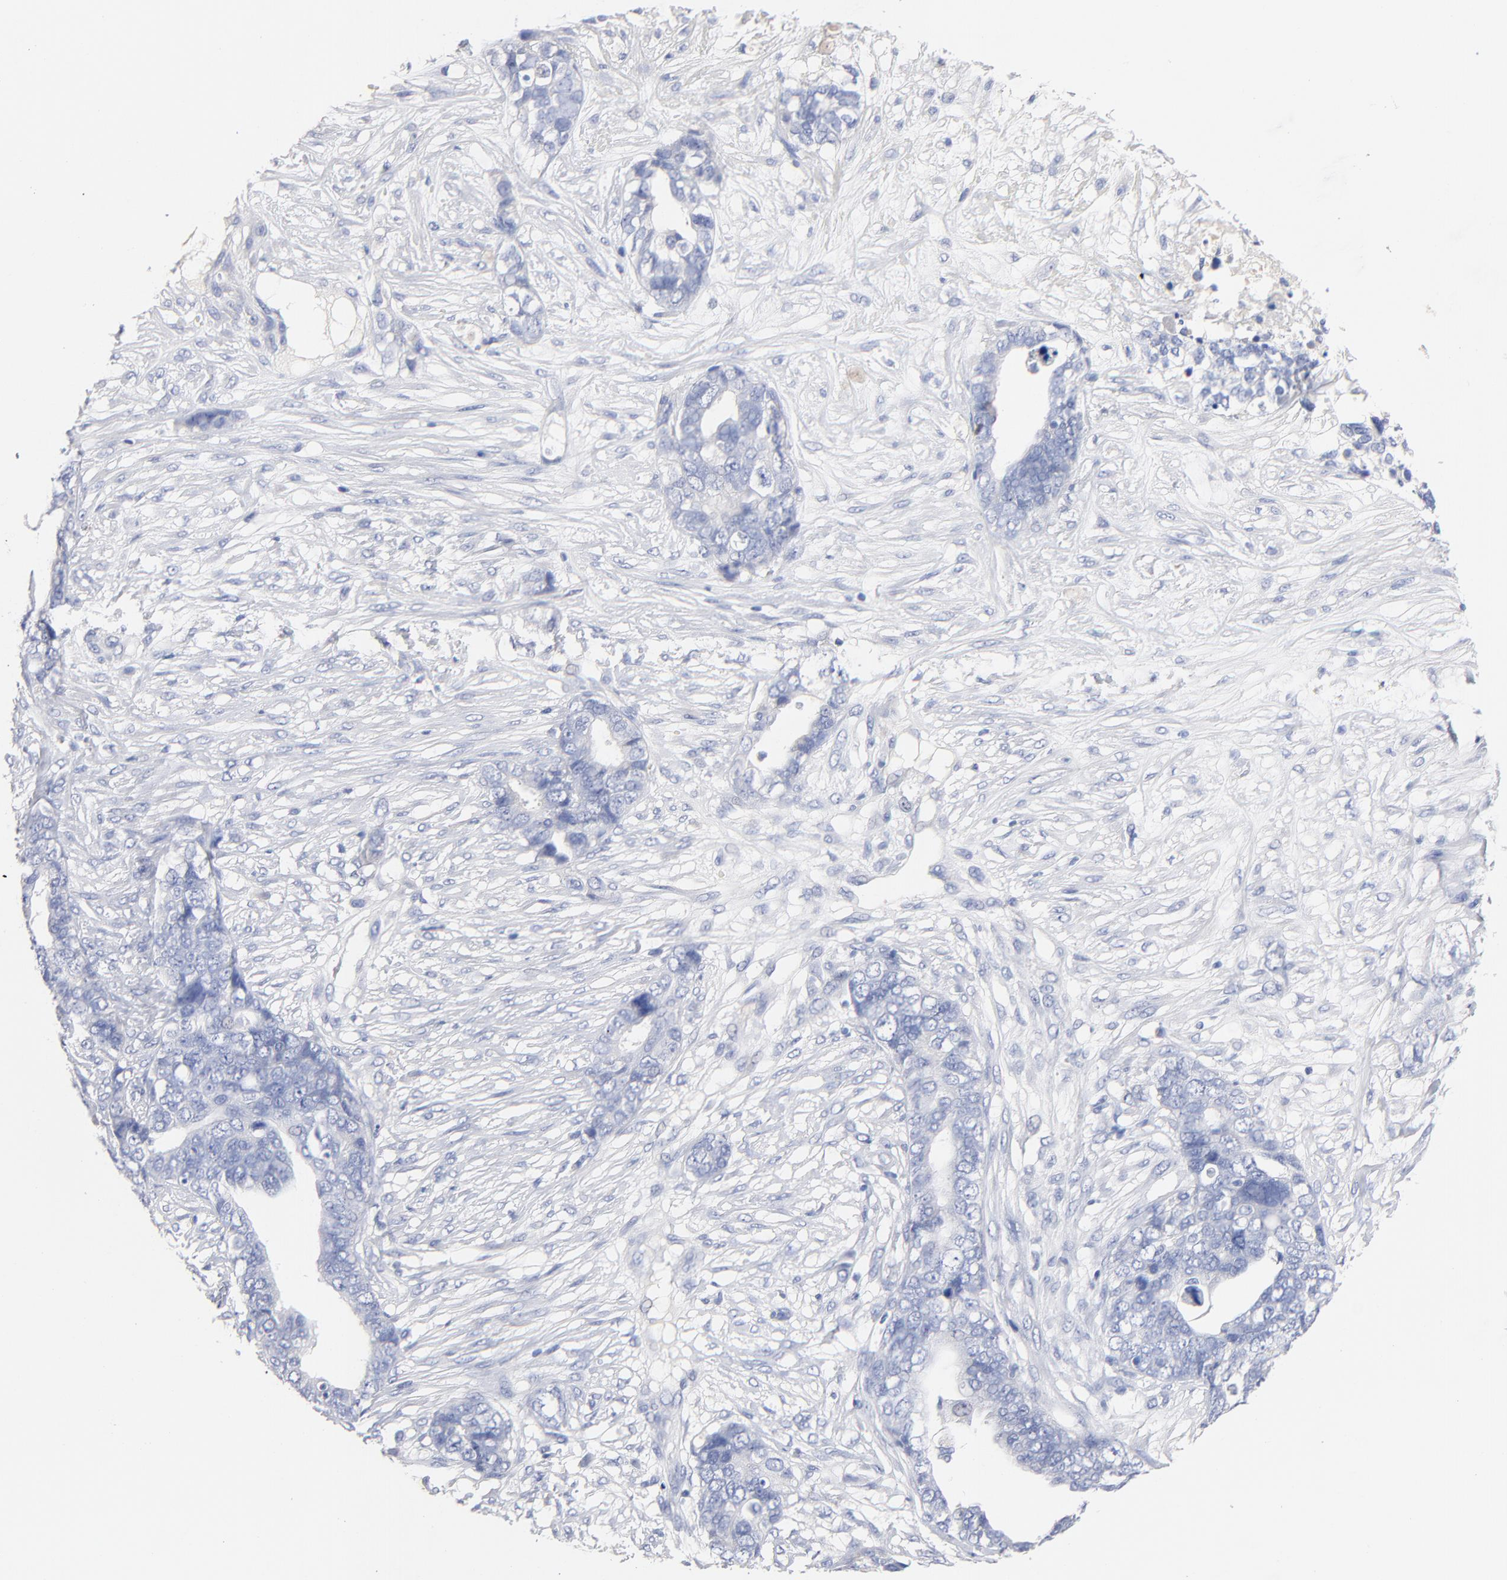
{"staining": {"intensity": "negative", "quantity": "none", "location": "none"}, "tissue": "ovarian cancer", "cell_type": "Tumor cells", "image_type": "cancer", "snomed": [{"axis": "morphology", "description": "Normal tissue, NOS"}, {"axis": "morphology", "description": "Cystadenocarcinoma, serous, NOS"}, {"axis": "topography", "description": "Fallopian tube"}, {"axis": "topography", "description": "Ovary"}], "caption": "Immunohistochemistry (IHC) micrograph of neoplastic tissue: serous cystadenocarcinoma (ovarian) stained with DAB (3,3'-diaminobenzidine) demonstrates no significant protein expression in tumor cells.", "gene": "CPS1", "patient": {"sex": "female", "age": 56}}